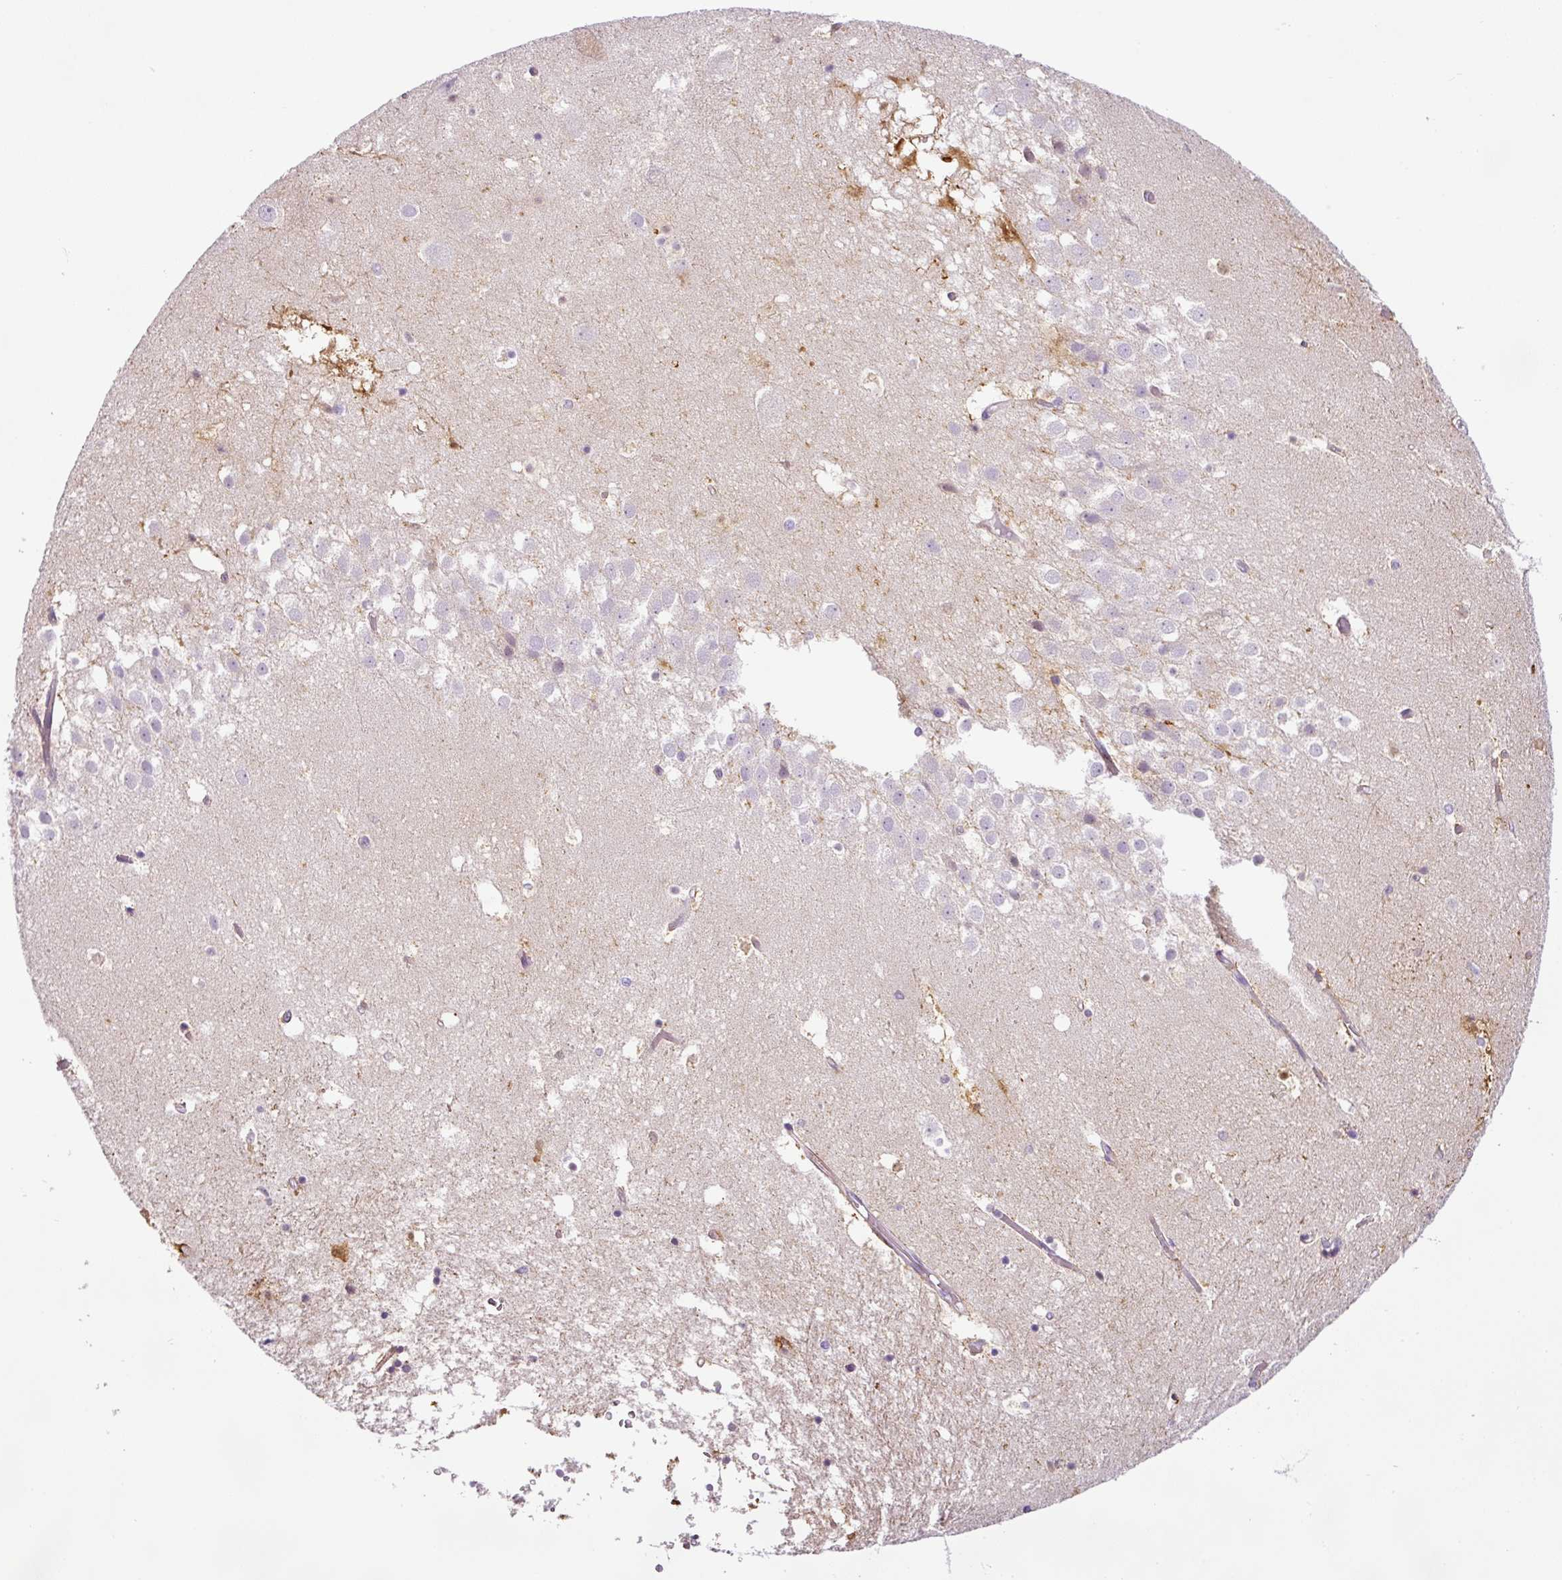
{"staining": {"intensity": "weak", "quantity": "<25%", "location": "cytoplasmic/membranous"}, "tissue": "hippocampus", "cell_type": "Glial cells", "image_type": "normal", "snomed": [{"axis": "morphology", "description": "Normal tissue, NOS"}, {"axis": "topography", "description": "Hippocampus"}], "caption": "IHC histopathology image of unremarkable human hippocampus stained for a protein (brown), which demonstrates no staining in glial cells.", "gene": "HMCN2", "patient": {"sex": "female", "age": 52}}